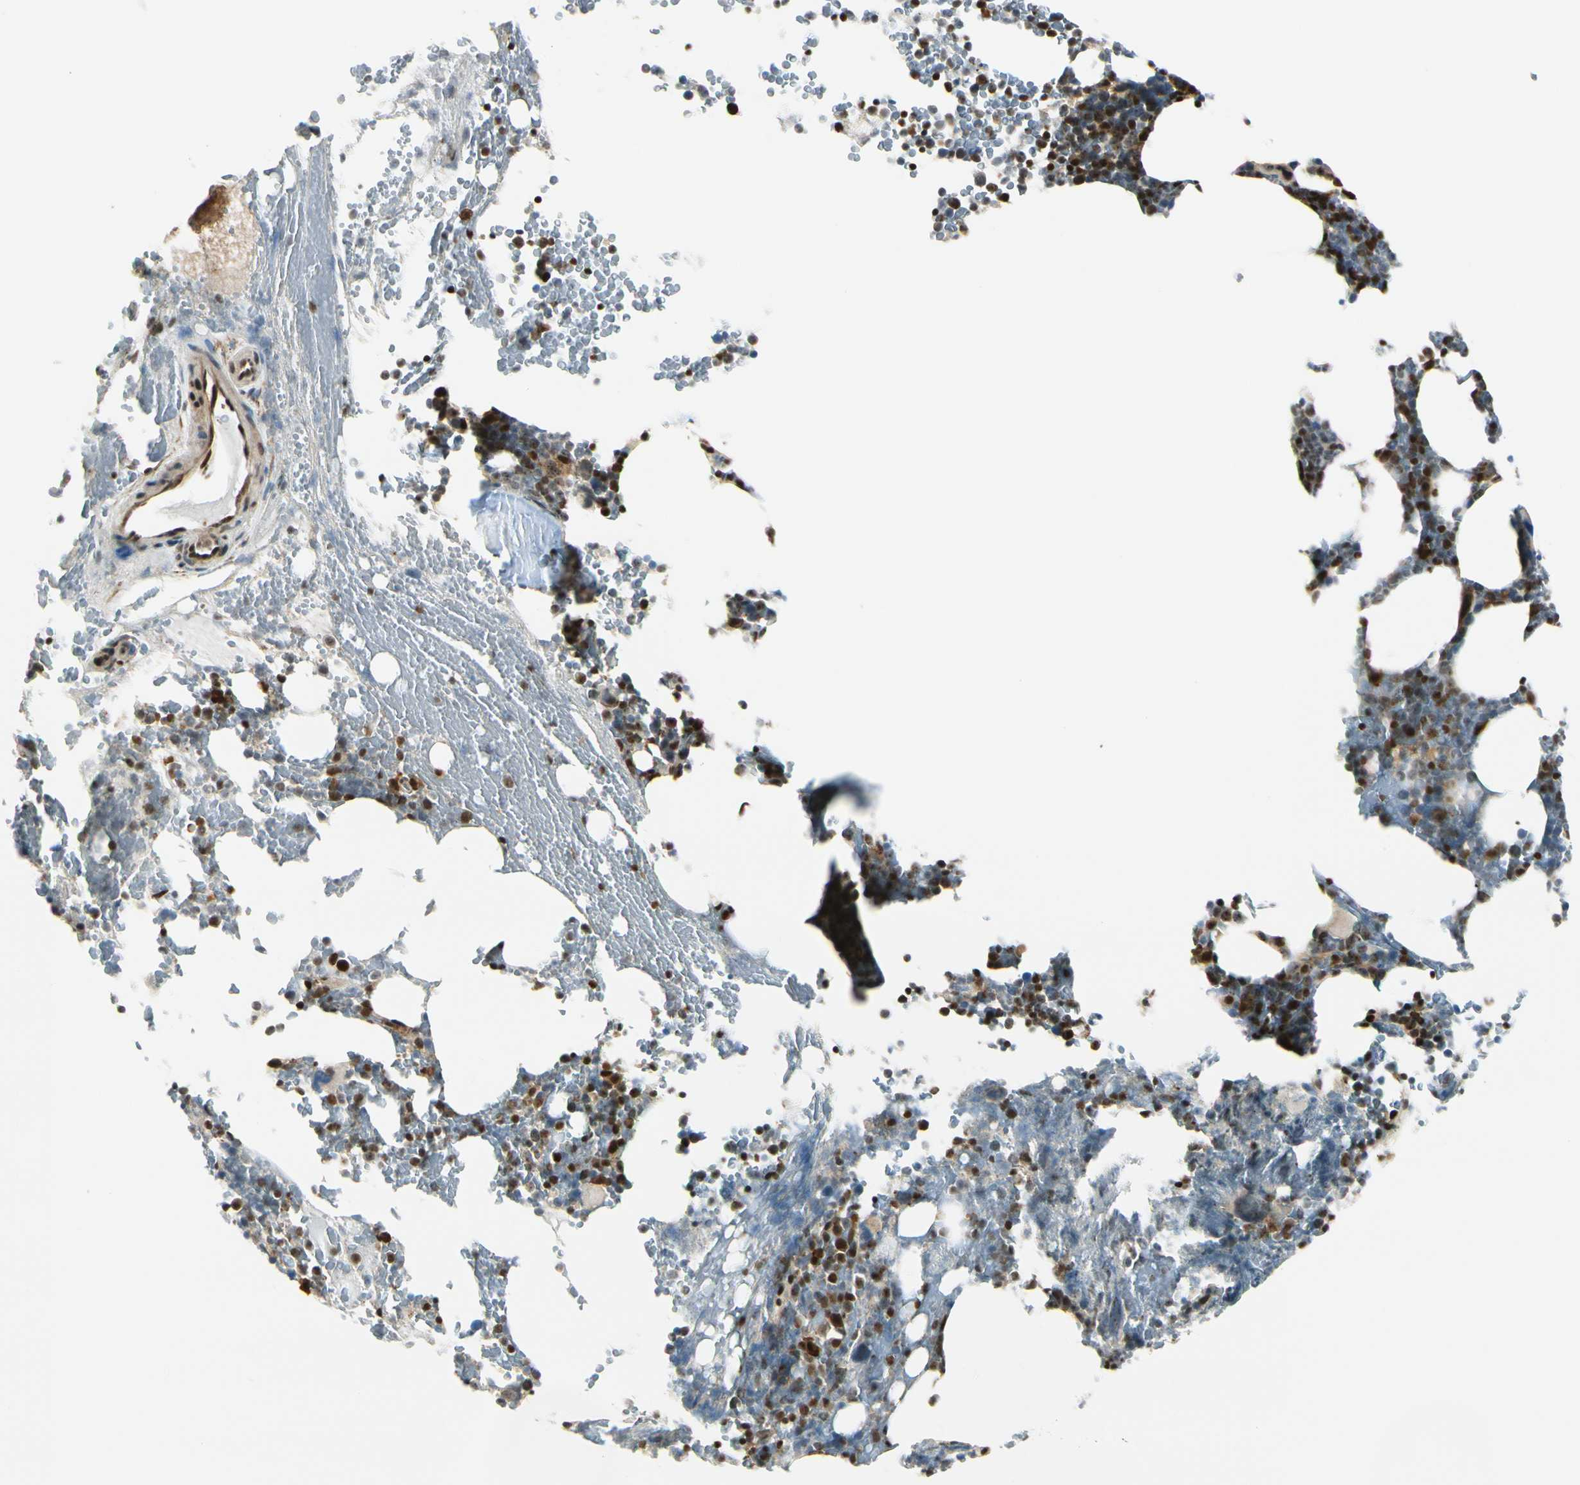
{"staining": {"intensity": "strong", "quantity": "25%-75%", "location": "nuclear"}, "tissue": "bone marrow", "cell_type": "Hematopoietic cells", "image_type": "normal", "snomed": [{"axis": "morphology", "description": "Normal tissue, NOS"}, {"axis": "topography", "description": "Bone marrow"}], "caption": "A brown stain labels strong nuclear positivity of a protein in hematopoietic cells of normal bone marrow. Nuclei are stained in blue.", "gene": "DAXX", "patient": {"sex": "female", "age": 66}}